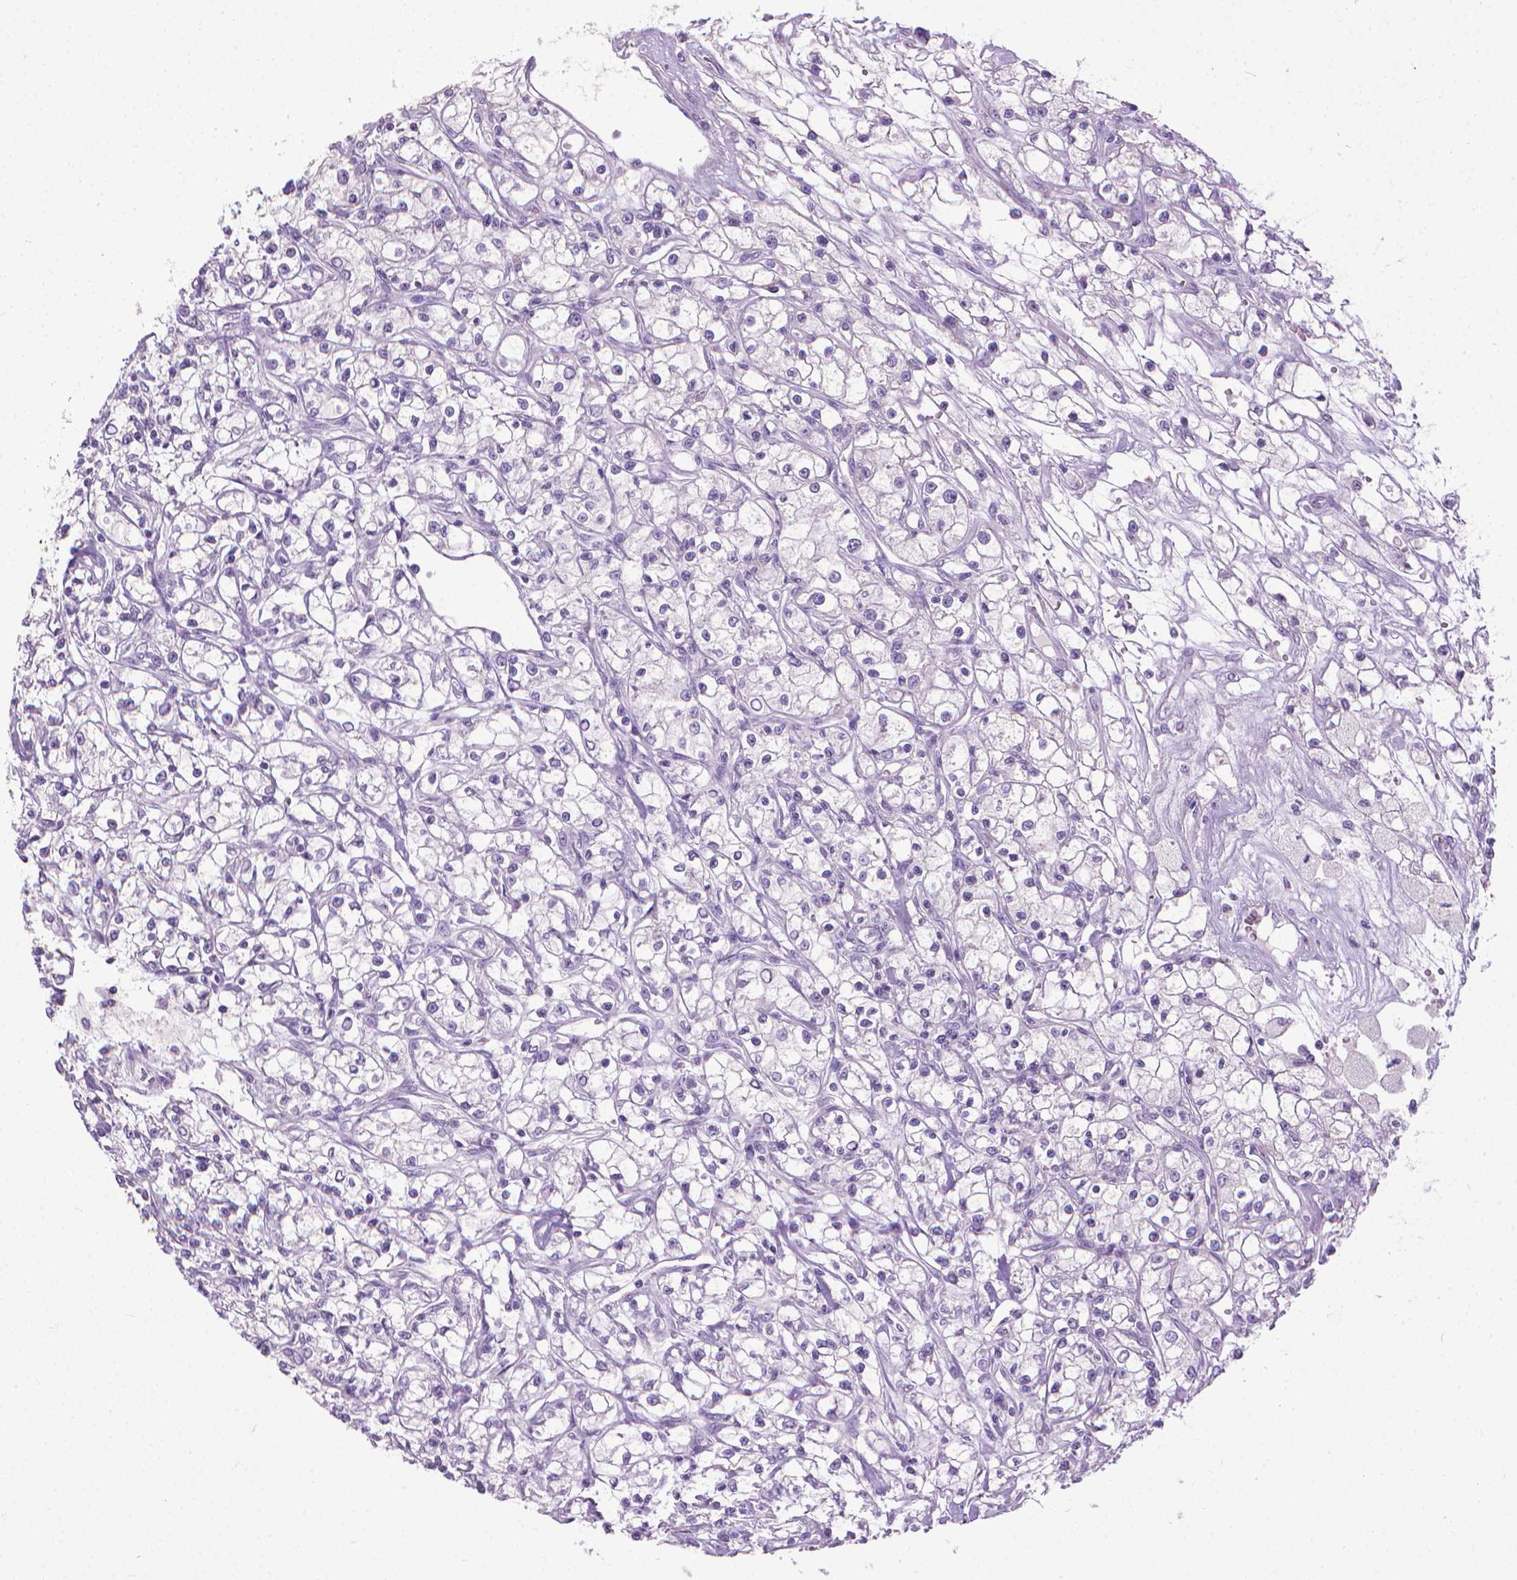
{"staining": {"intensity": "negative", "quantity": "none", "location": "none"}, "tissue": "renal cancer", "cell_type": "Tumor cells", "image_type": "cancer", "snomed": [{"axis": "morphology", "description": "Adenocarcinoma, NOS"}, {"axis": "topography", "description": "Kidney"}], "caption": "Tumor cells are negative for brown protein staining in renal cancer (adenocarcinoma).", "gene": "KRT5", "patient": {"sex": "female", "age": 59}}